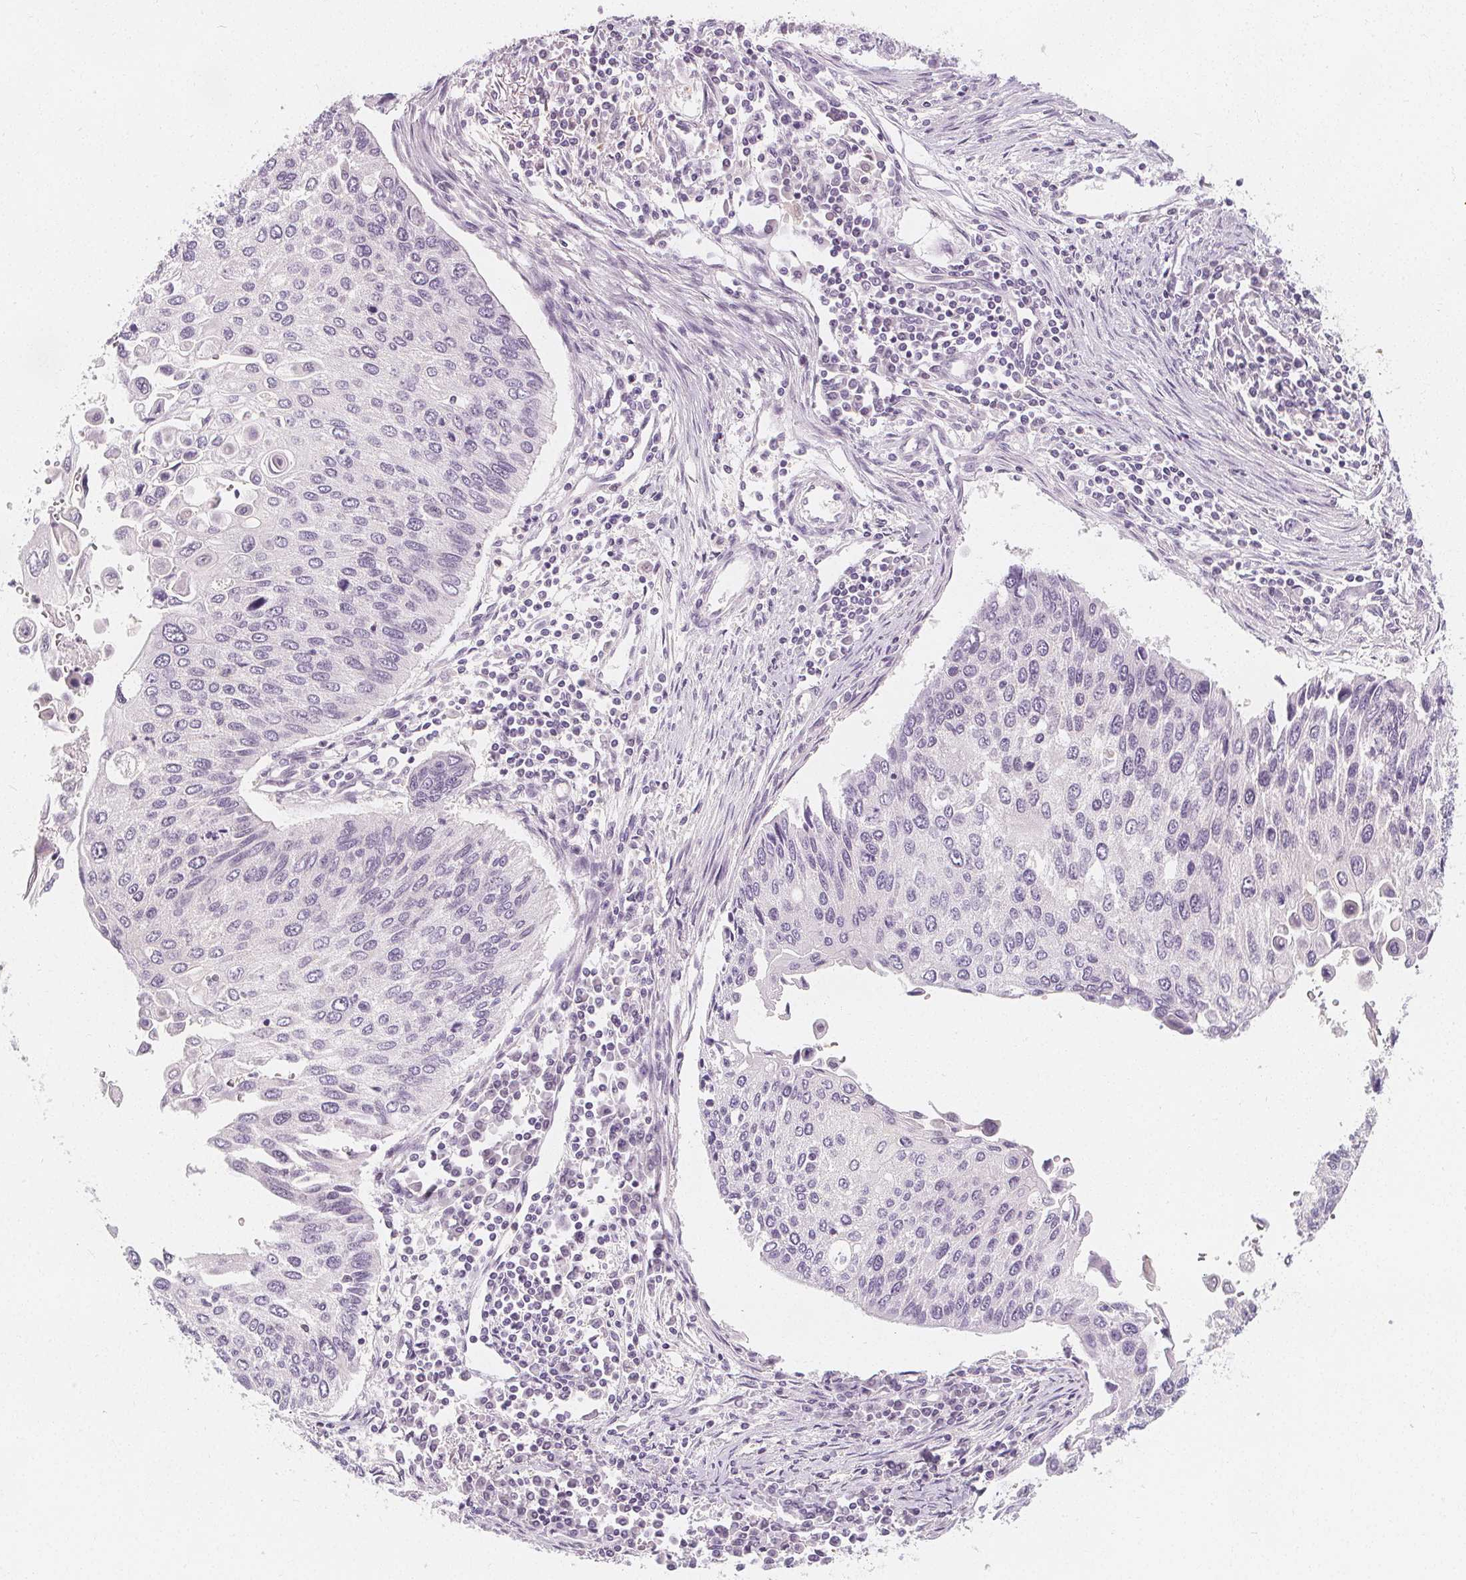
{"staining": {"intensity": "negative", "quantity": "none", "location": "none"}, "tissue": "lung cancer", "cell_type": "Tumor cells", "image_type": "cancer", "snomed": [{"axis": "morphology", "description": "Squamous cell carcinoma, NOS"}, {"axis": "morphology", "description": "Squamous cell carcinoma, metastatic, NOS"}, {"axis": "topography", "description": "Lung"}], "caption": "Tumor cells are negative for protein expression in human lung cancer (metastatic squamous cell carcinoma).", "gene": "UGP2", "patient": {"sex": "male", "age": 63}}